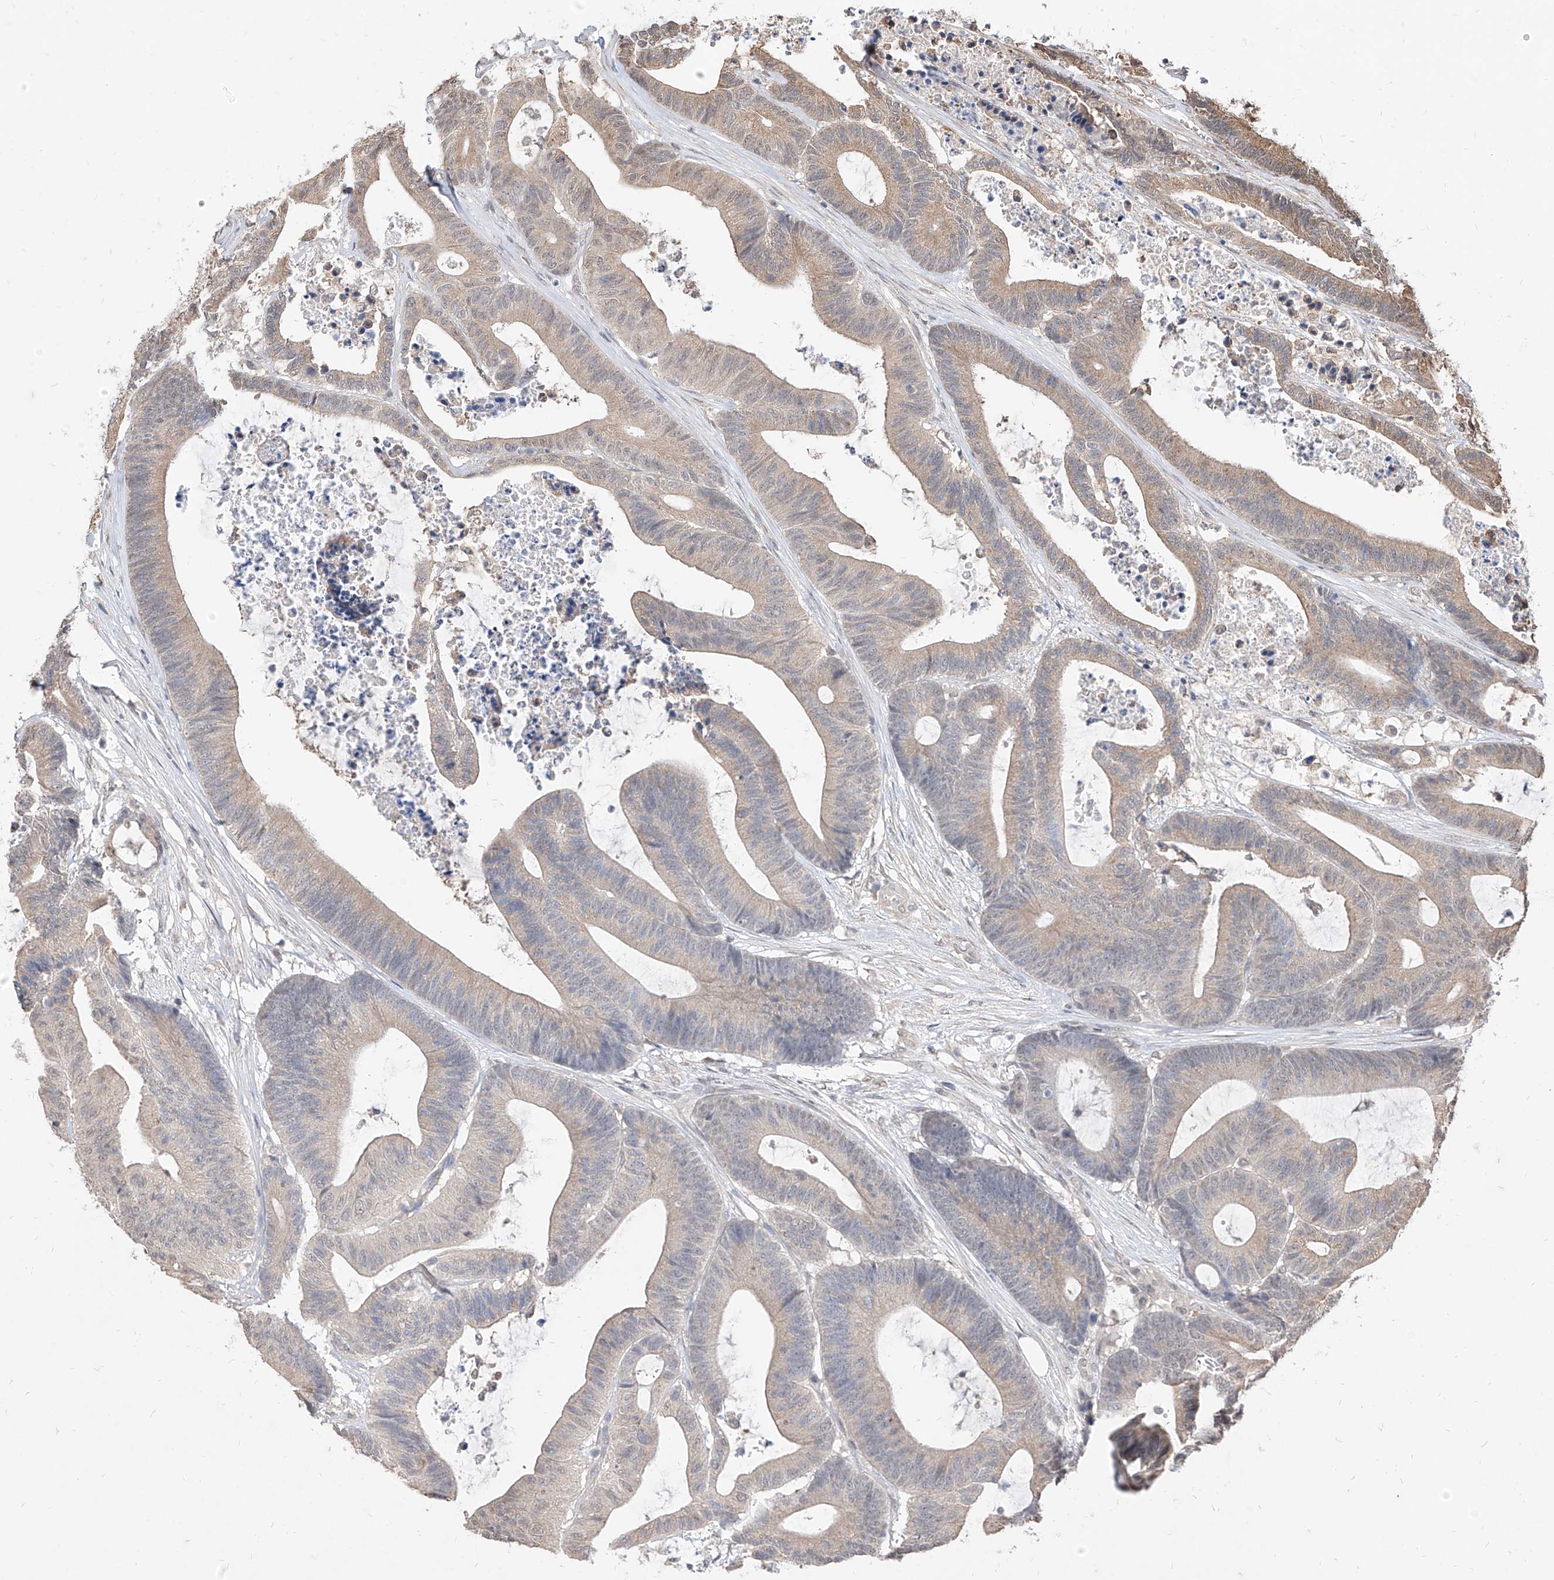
{"staining": {"intensity": "weak", "quantity": "25%-75%", "location": "cytoplasmic/membranous"}, "tissue": "colorectal cancer", "cell_type": "Tumor cells", "image_type": "cancer", "snomed": [{"axis": "morphology", "description": "Adenocarcinoma, NOS"}, {"axis": "topography", "description": "Colon"}], "caption": "Protein analysis of colorectal adenocarcinoma tissue reveals weak cytoplasmic/membranous positivity in about 25%-75% of tumor cells. (brown staining indicates protein expression, while blue staining denotes nuclei).", "gene": "C8orf82", "patient": {"sex": "female", "age": 84}}